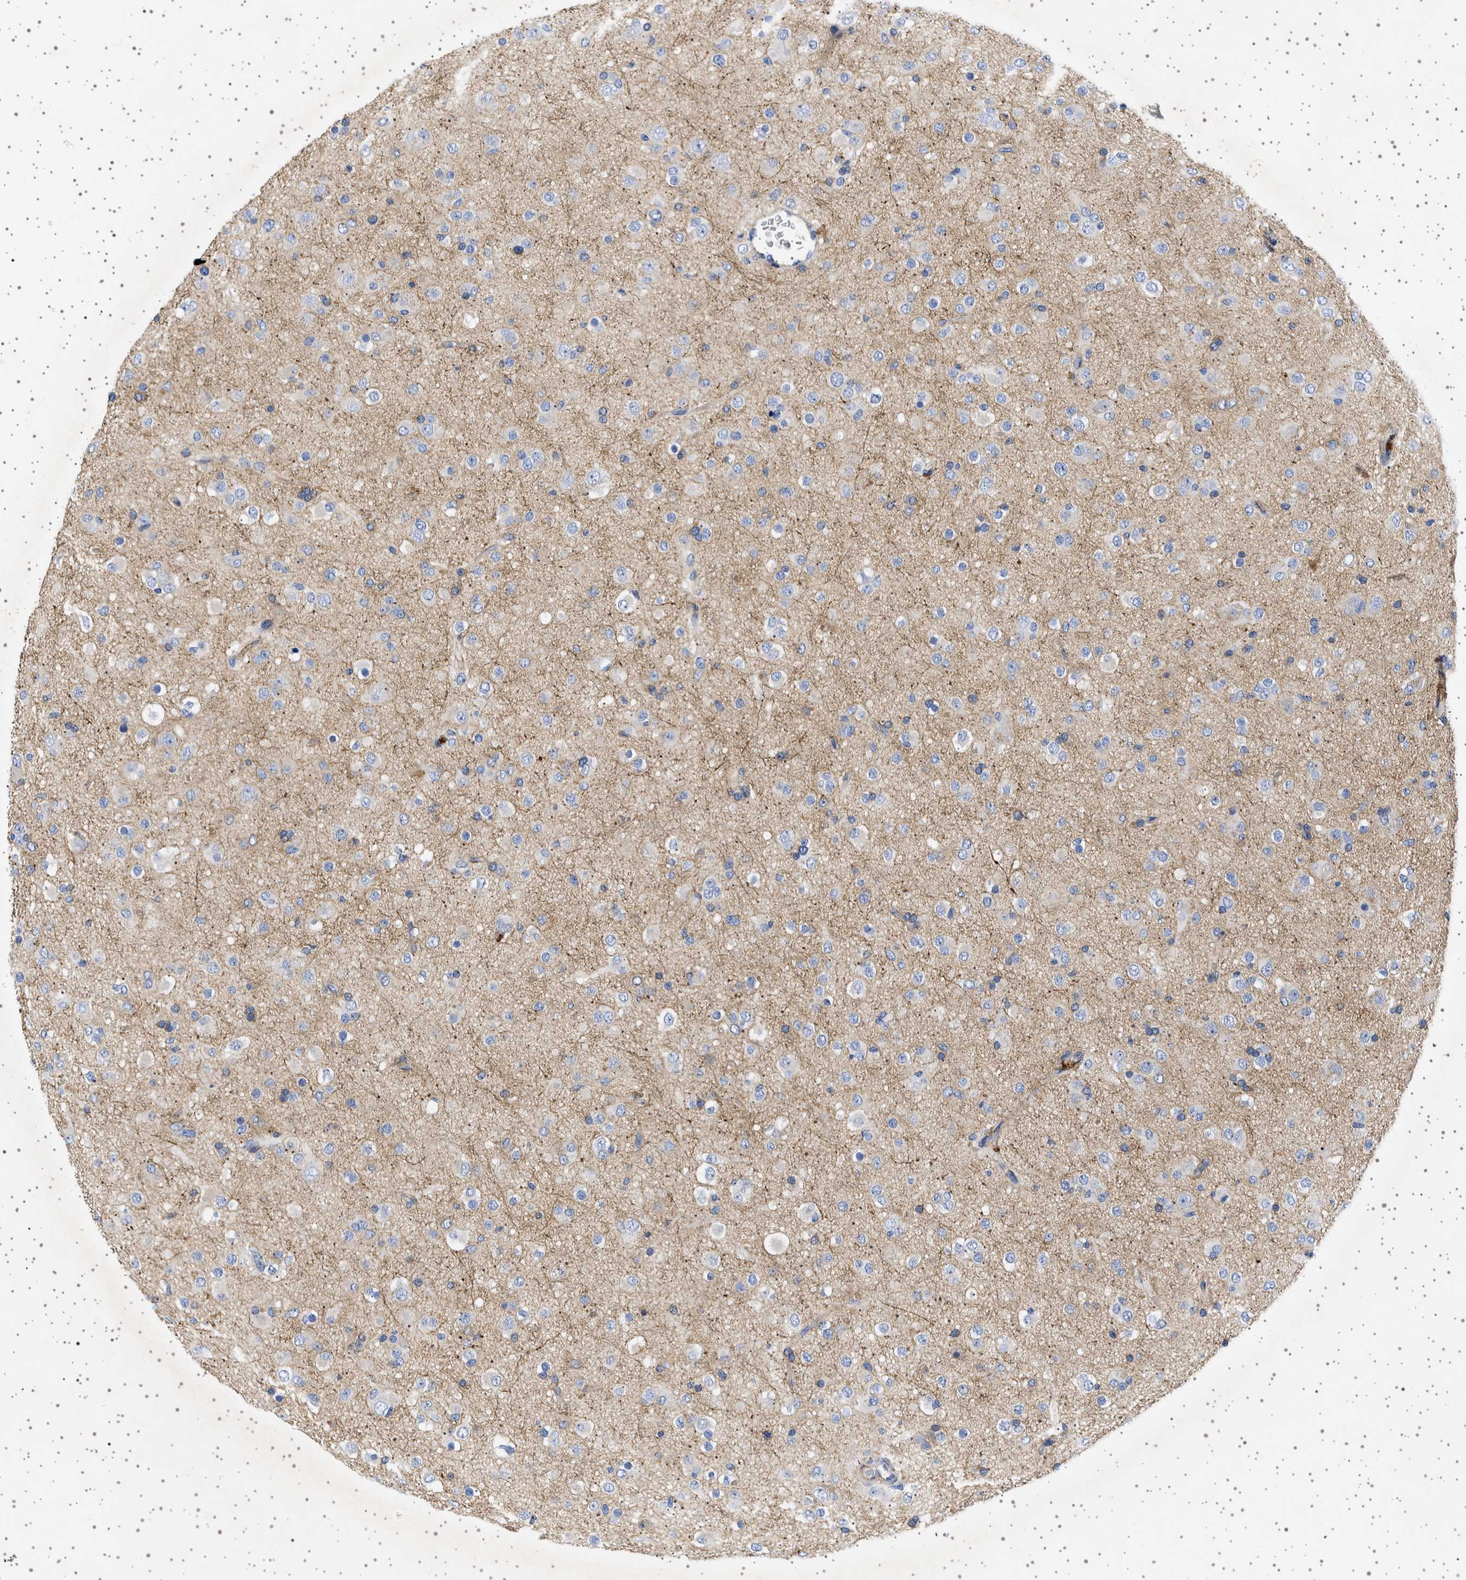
{"staining": {"intensity": "negative", "quantity": "none", "location": "none"}, "tissue": "glioma", "cell_type": "Tumor cells", "image_type": "cancer", "snomed": [{"axis": "morphology", "description": "Glioma, malignant, Low grade"}, {"axis": "topography", "description": "Brain"}], "caption": "Tumor cells are negative for brown protein staining in malignant glioma (low-grade).", "gene": "SEPTIN4", "patient": {"sex": "male", "age": 65}}